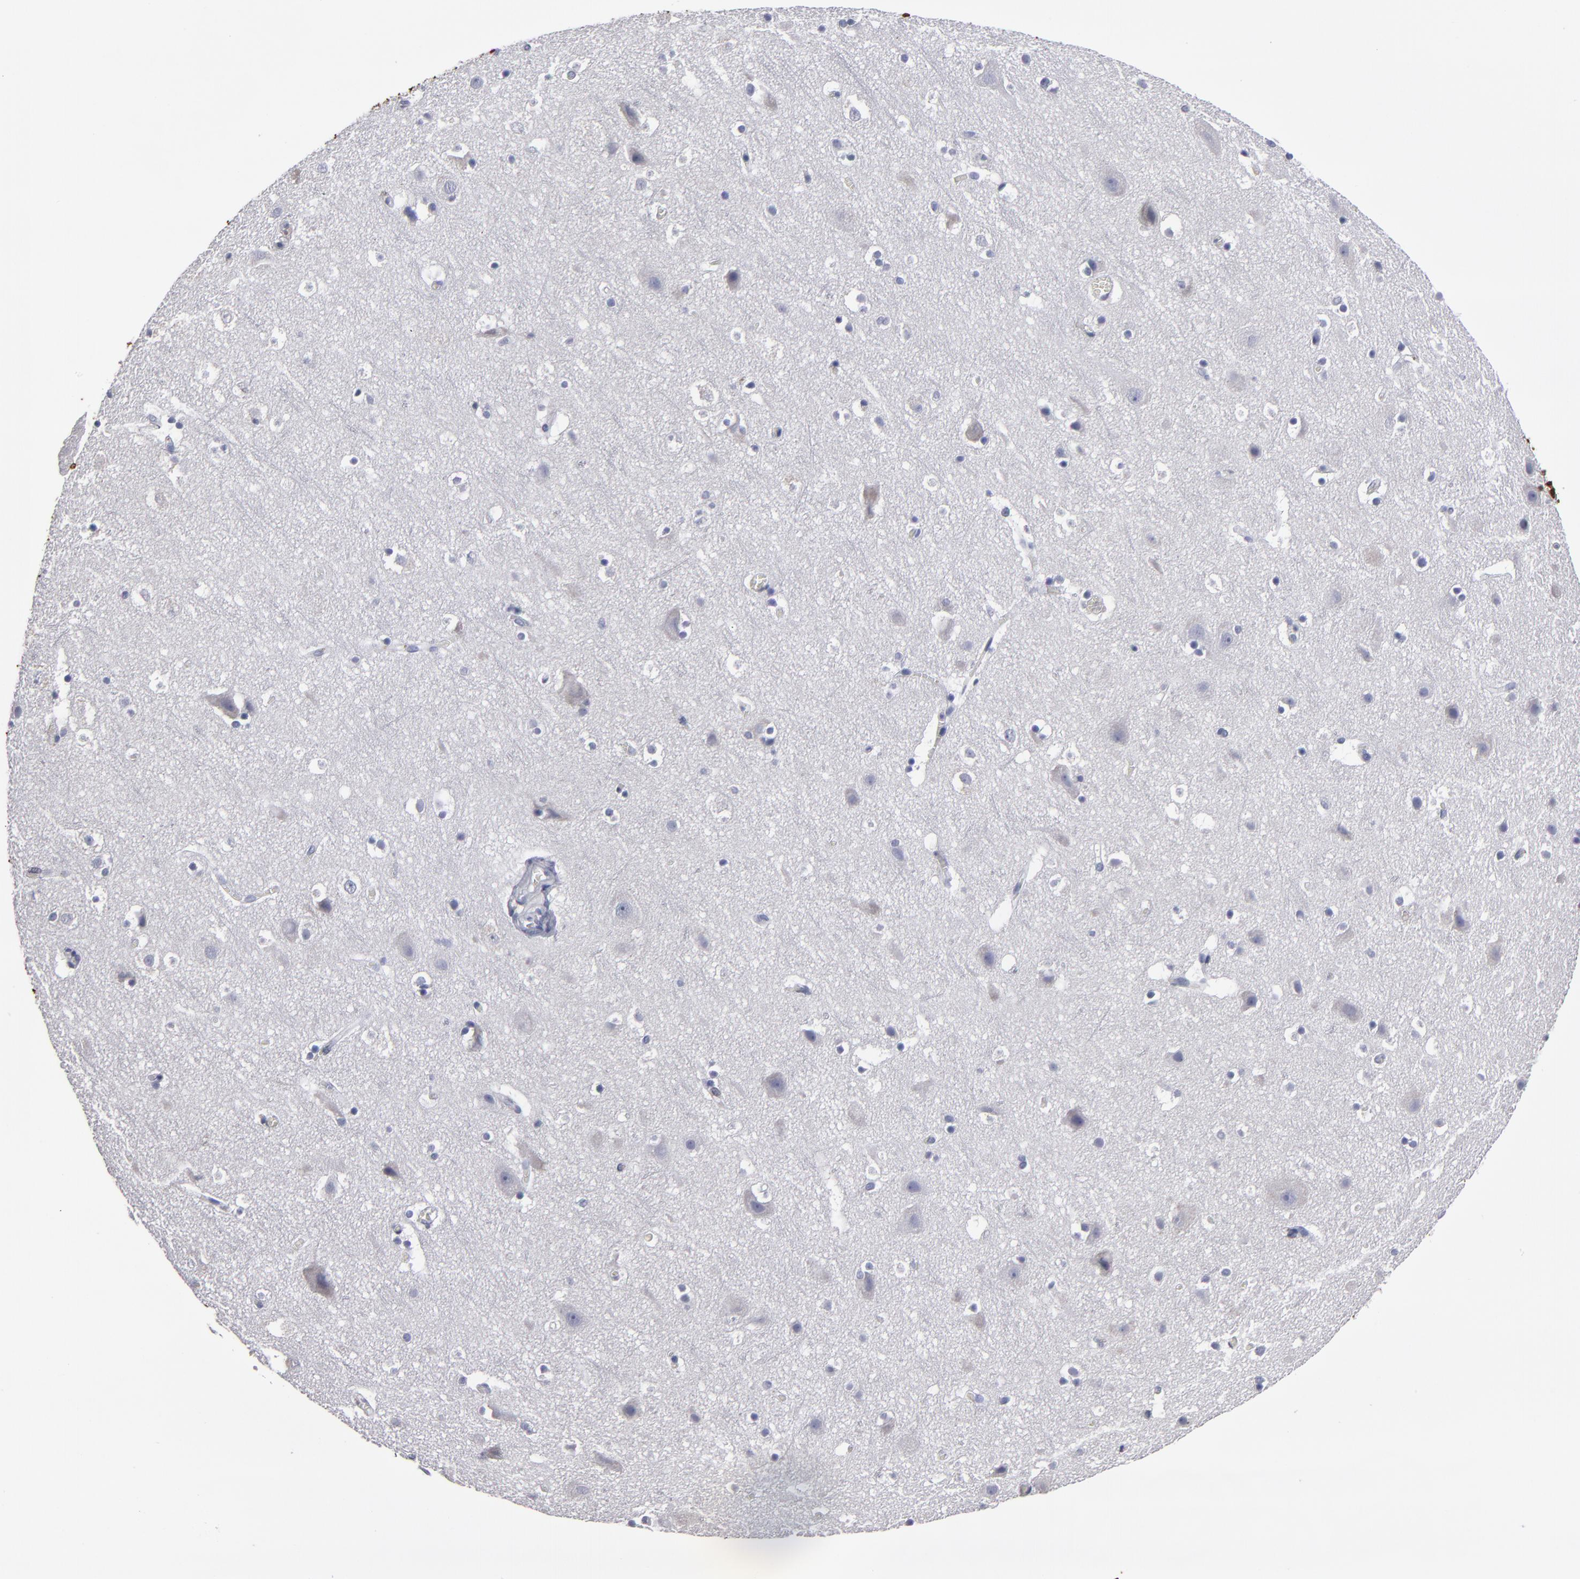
{"staining": {"intensity": "negative", "quantity": "none", "location": "none"}, "tissue": "cerebral cortex", "cell_type": "Endothelial cells", "image_type": "normal", "snomed": [{"axis": "morphology", "description": "Normal tissue, NOS"}, {"axis": "topography", "description": "Cerebral cortex"}], "caption": "Immunohistochemistry (IHC) micrograph of normal cerebral cortex stained for a protein (brown), which displays no expression in endothelial cells.", "gene": "CCDC80", "patient": {"sex": "male", "age": 45}}